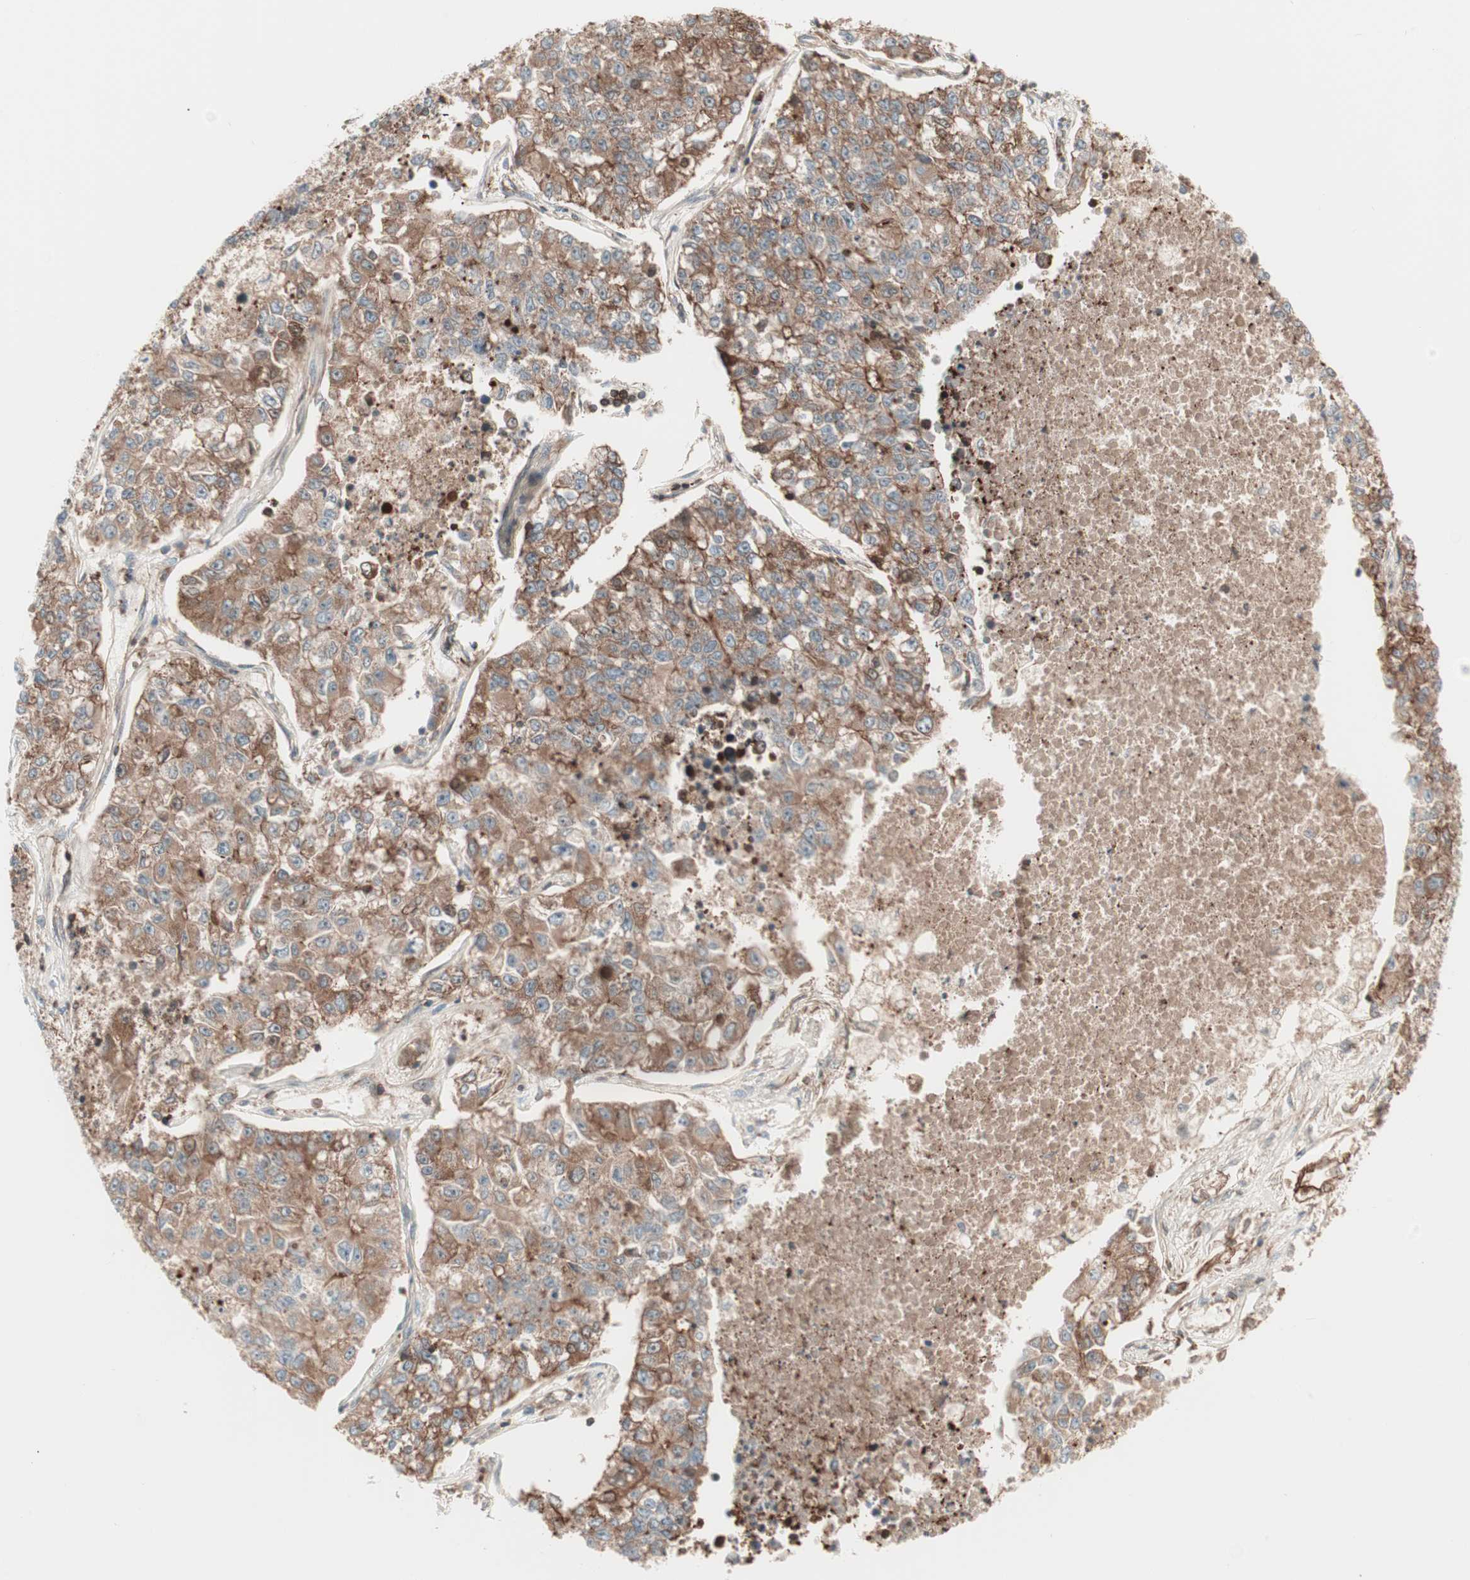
{"staining": {"intensity": "moderate", "quantity": ">75%", "location": "cytoplasmic/membranous"}, "tissue": "lung cancer", "cell_type": "Tumor cells", "image_type": "cancer", "snomed": [{"axis": "morphology", "description": "Adenocarcinoma, NOS"}, {"axis": "topography", "description": "Lung"}], "caption": "An IHC histopathology image of neoplastic tissue is shown. Protein staining in brown labels moderate cytoplasmic/membranous positivity in lung cancer (adenocarcinoma) within tumor cells.", "gene": "TCP11L1", "patient": {"sex": "male", "age": 49}}